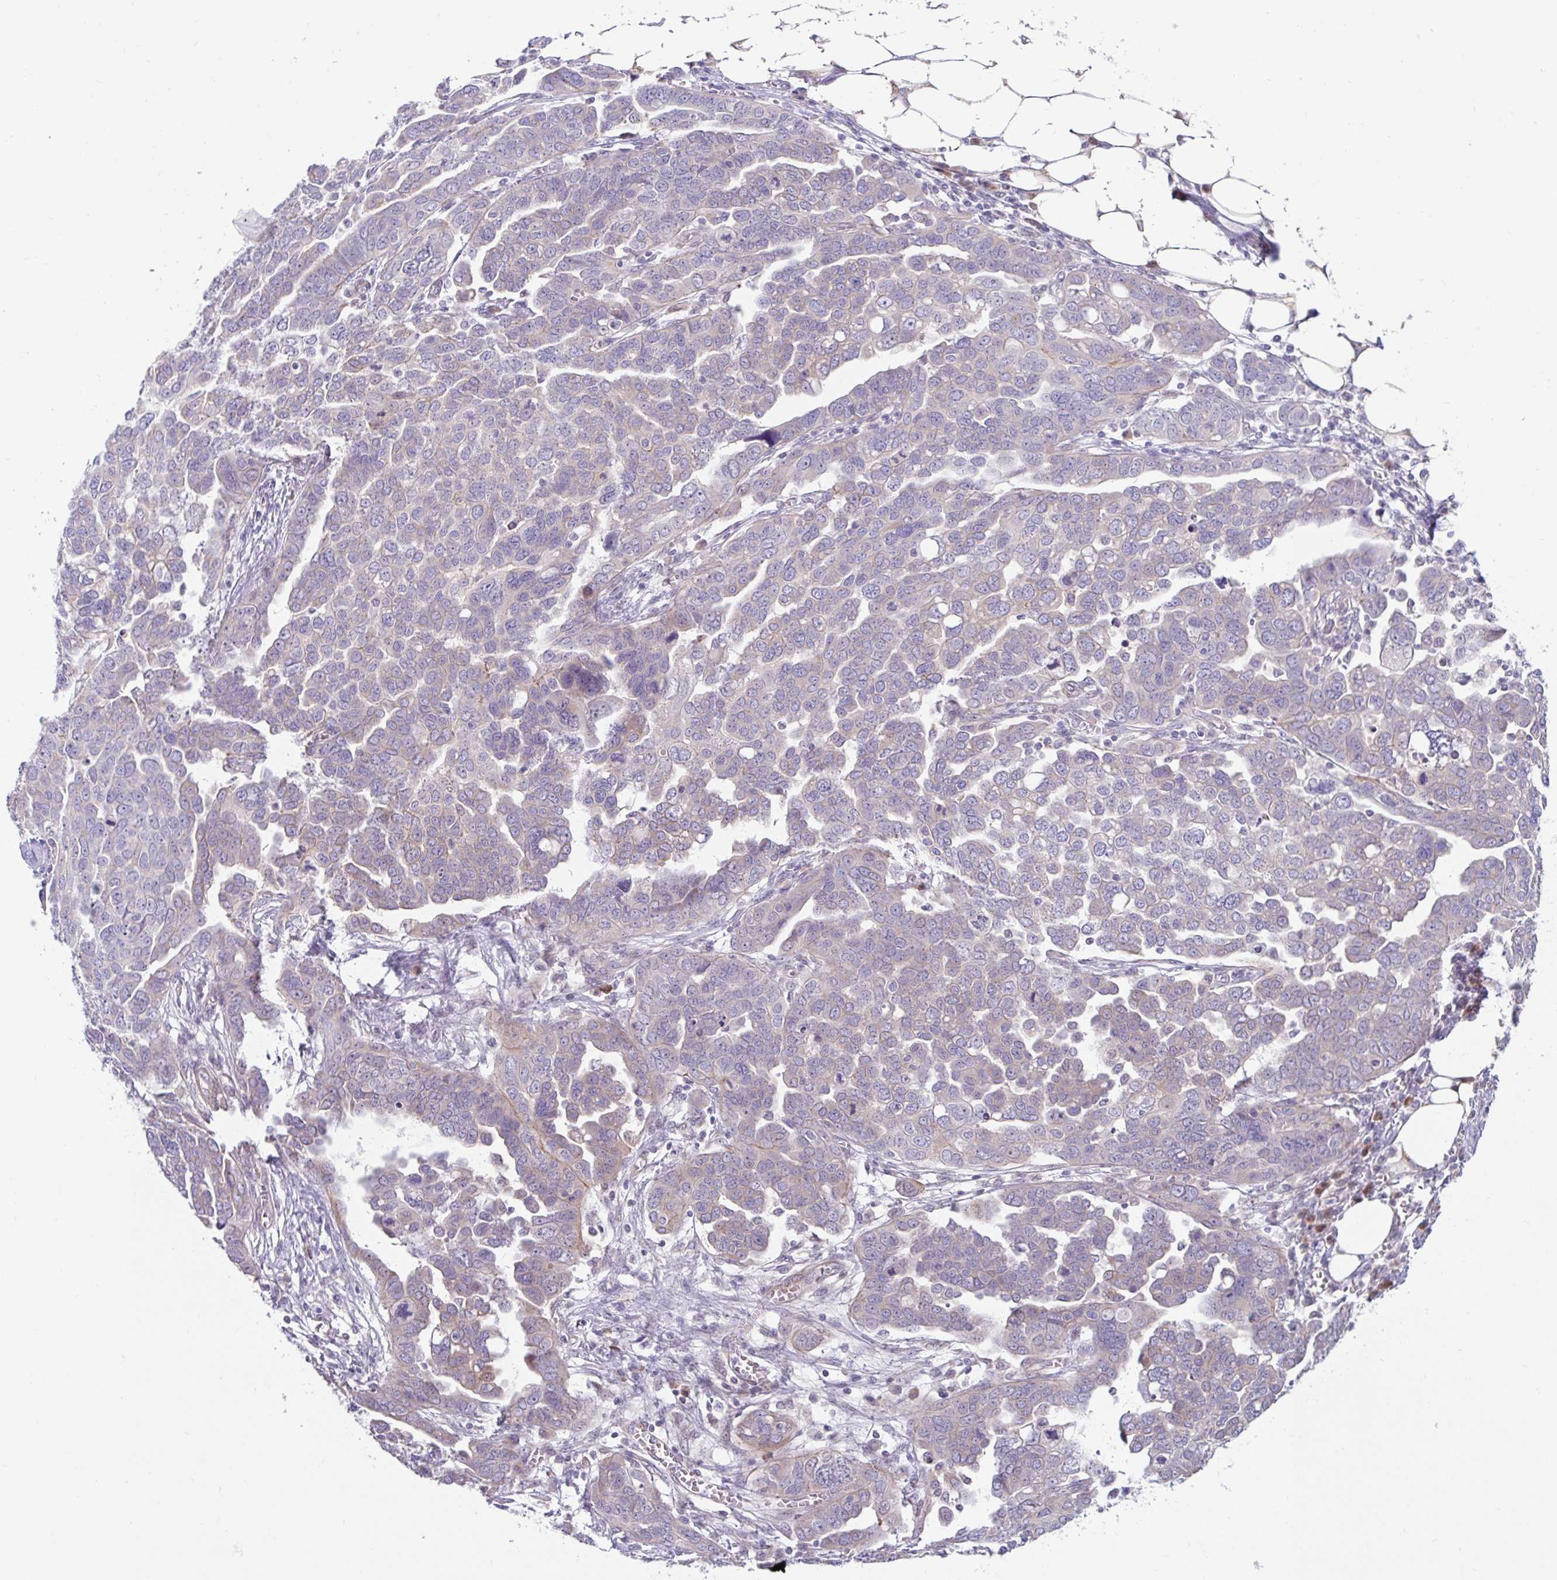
{"staining": {"intensity": "weak", "quantity": "25%-75%", "location": "cytoplasmic/membranous"}, "tissue": "ovarian cancer", "cell_type": "Tumor cells", "image_type": "cancer", "snomed": [{"axis": "morphology", "description": "Cystadenocarcinoma, serous, NOS"}, {"axis": "topography", "description": "Ovary"}], "caption": "Ovarian serous cystadenocarcinoma stained with DAB immunohistochemistry (IHC) reveals low levels of weak cytoplasmic/membranous expression in approximately 25%-75% of tumor cells.", "gene": "NT5C1B", "patient": {"sex": "female", "age": 59}}